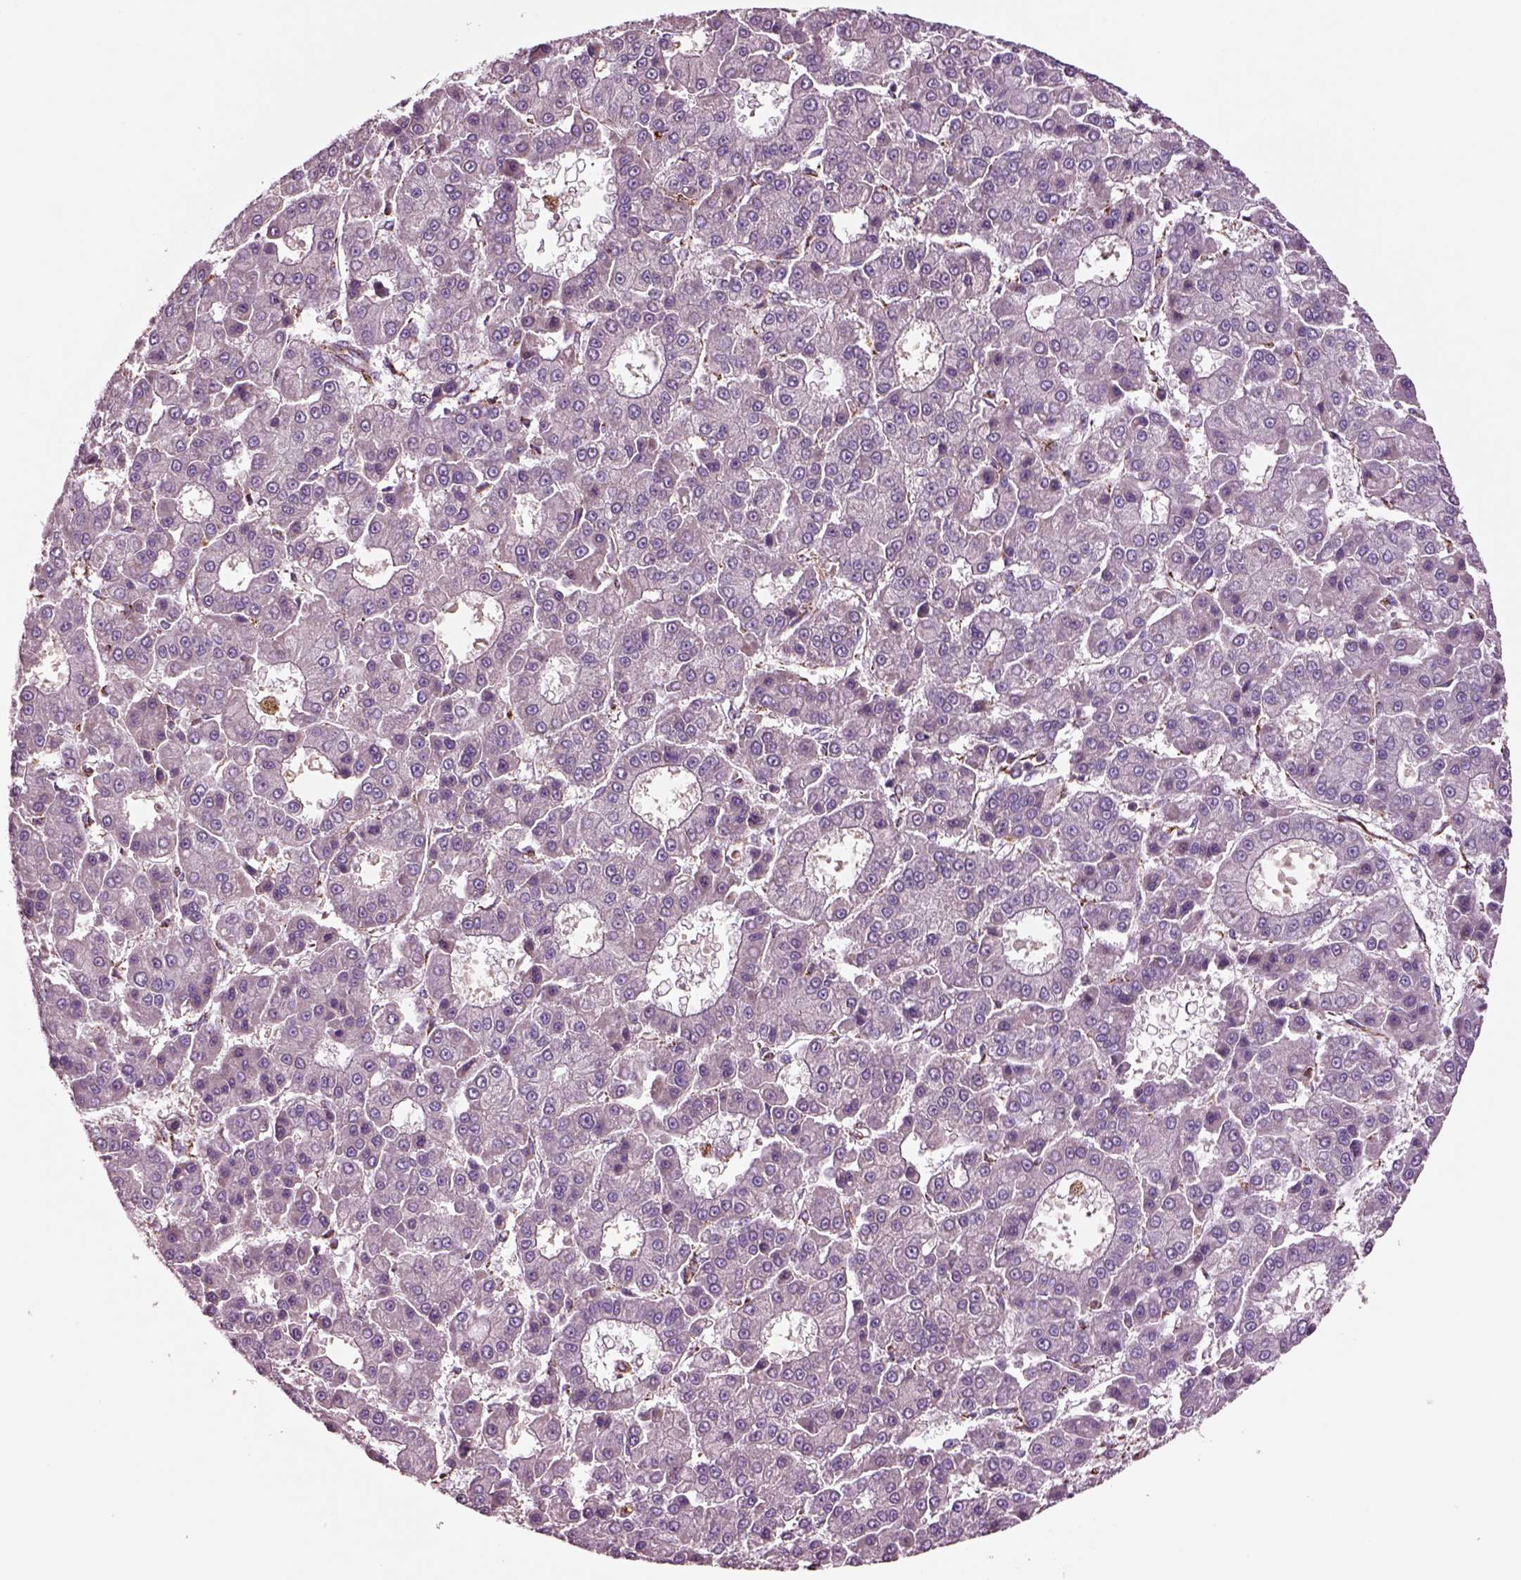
{"staining": {"intensity": "negative", "quantity": "none", "location": "none"}, "tissue": "liver cancer", "cell_type": "Tumor cells", "image_type": "cancer", "snomed": [{"axis": "morphology", "description": "Carcinoma, Hepatocellular, NOS"}, {"axis": "topography", "description": "Liver"}], "caption": "IHC histopathology image of liver hepatocellular carcinoma stained for a protein (brown), which demonstrates no expression in tumor cells.", "gene": "SLC25A24", "patient": {"sex": "male", "age": 70}}